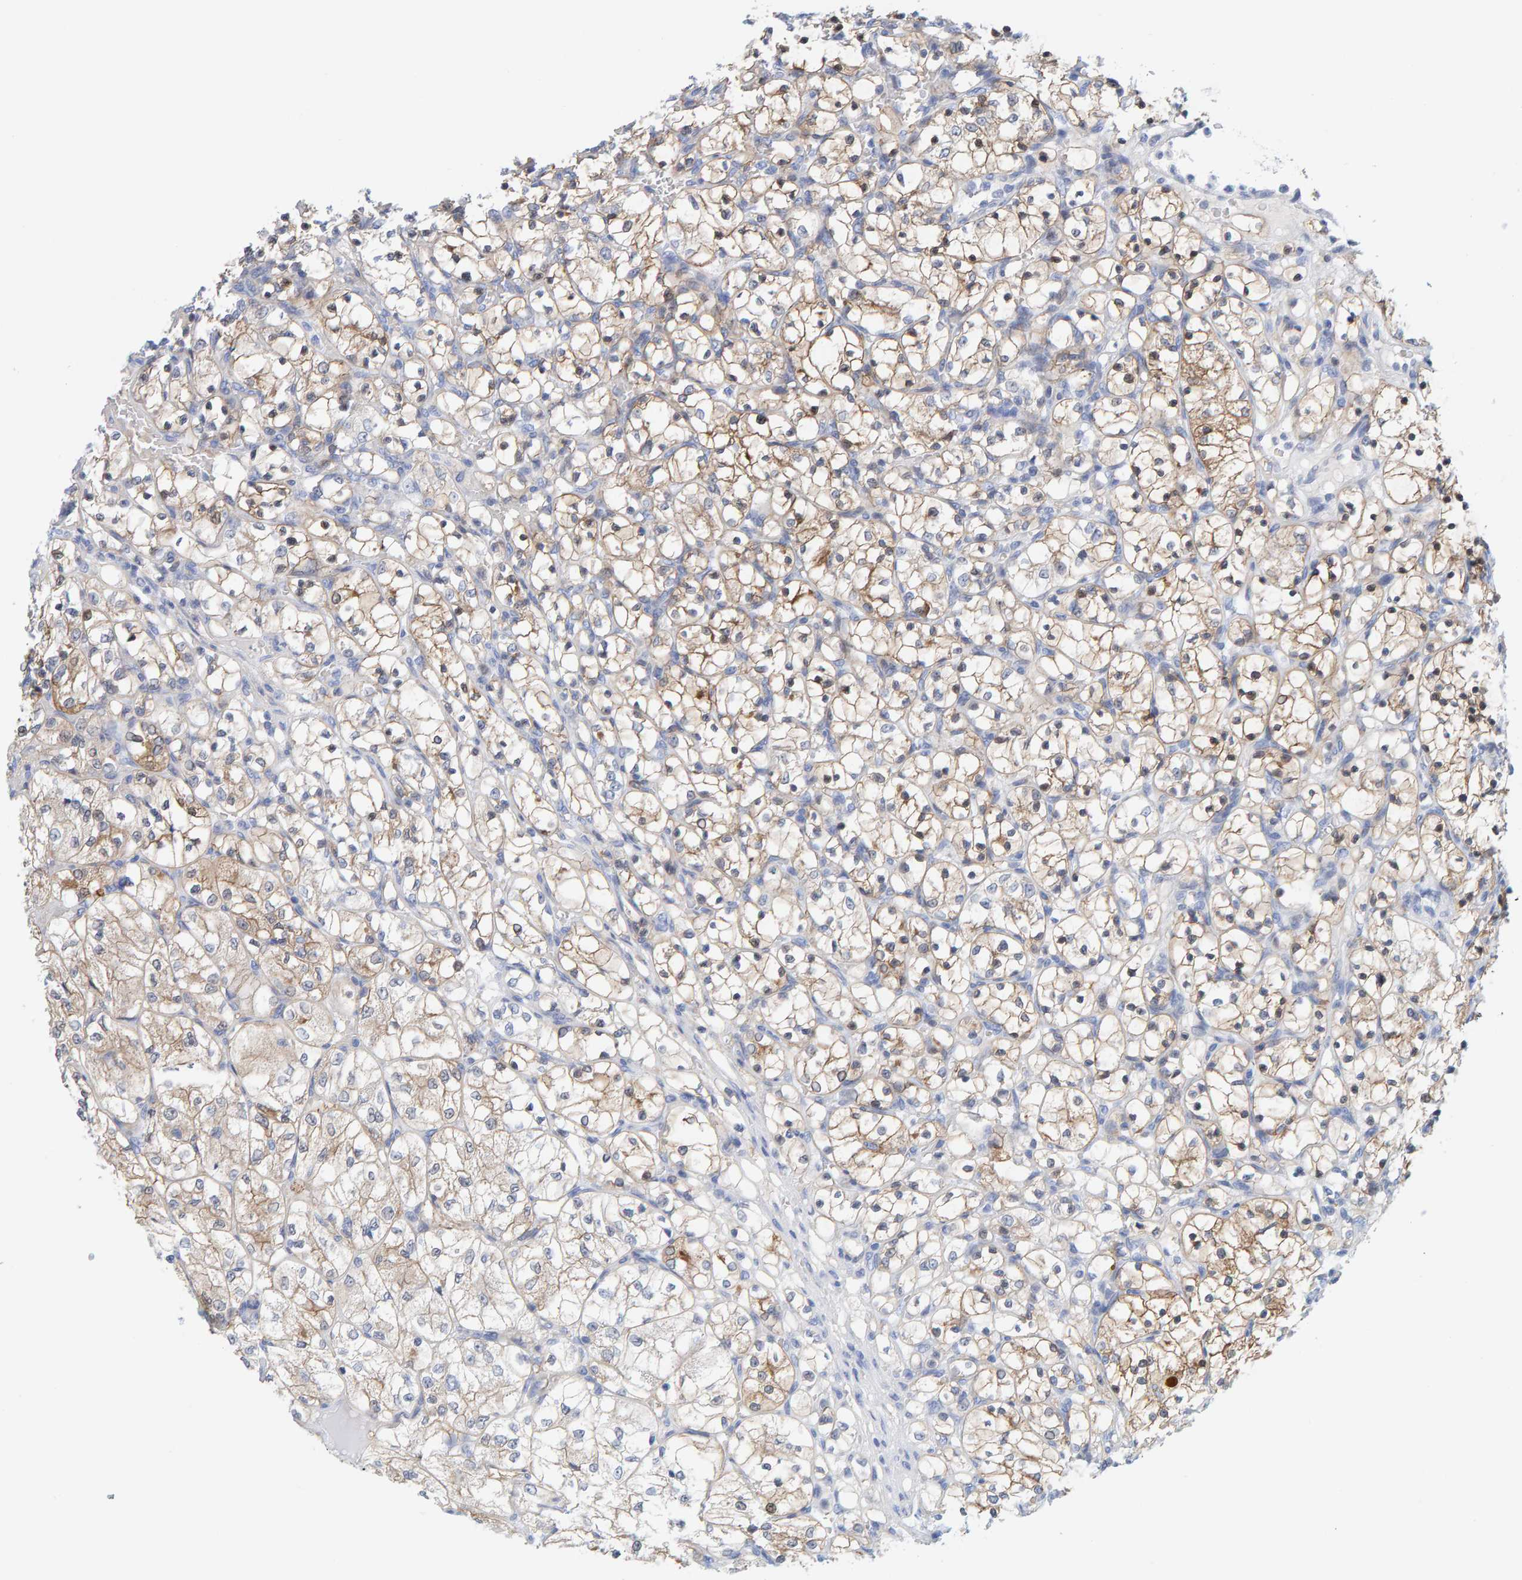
{"staining": {"intensity": "moderate", "quantity": ">75%", "location": "cytoplasmic/membranous"}, "tissue": "renal cancer", "cell_type": "Tumor cells", "image_type": "cancer", "snomed": [{"axis": "morphology", "description": "Adenocarcinoma, NOS"}, {"axis": "topography", "description": "Kidney"}], "caption": "Protein staining of renal cancer (adenocarcinoma) tissue reveals moderate cytoplasmic/membranous expression in approximately >75% of tumor cells.", "gene": "KLHL11", "patient": {"sex": "female", "age": 69}}